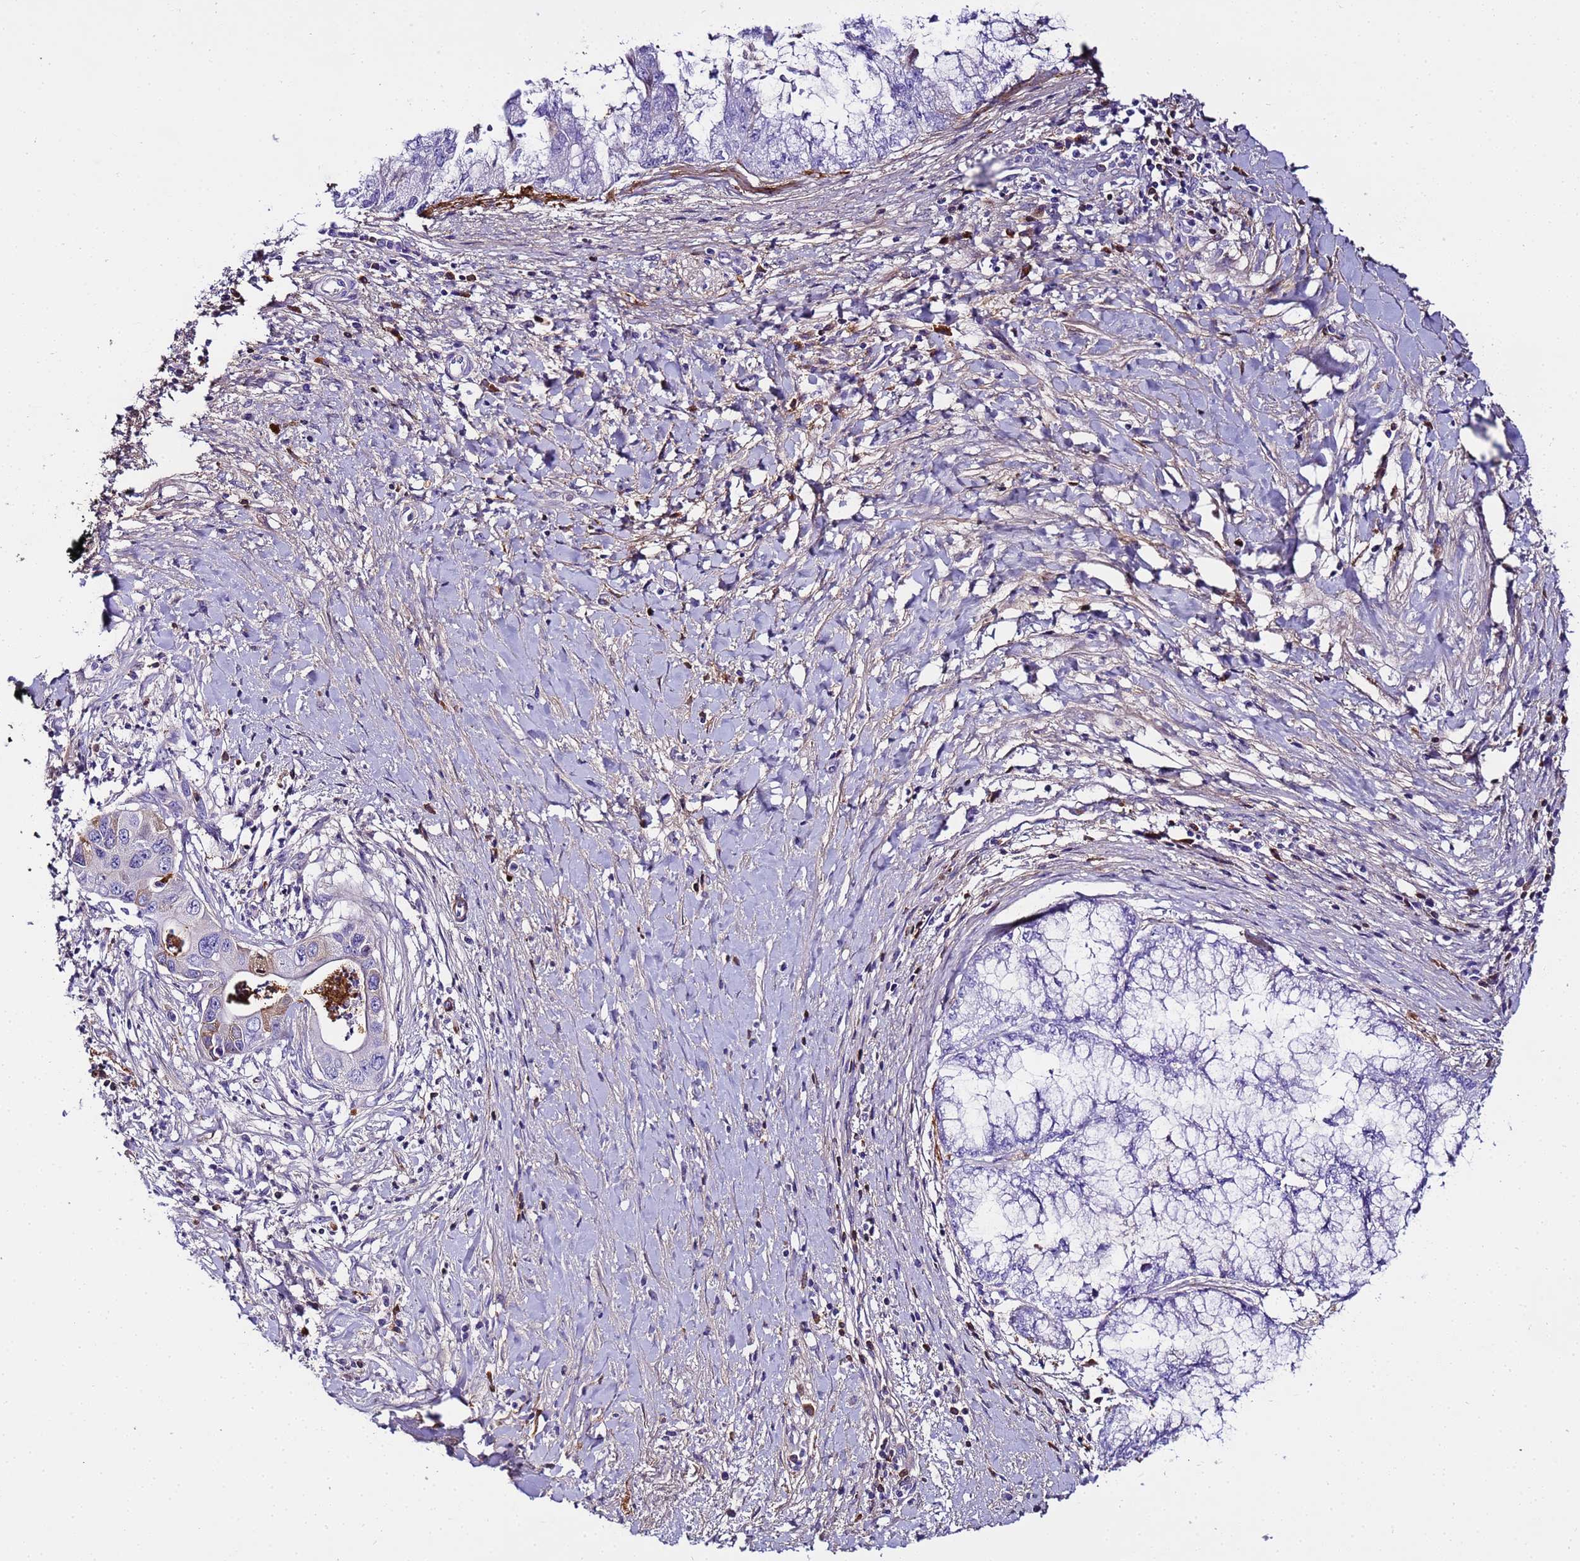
{"staining": {"intensity": "negative", "quantity": "none", "location": "none"}, "tissue": "pancreatic cancer", "cell_type": "Tumor cells", "image_type": "cancer", "snomed": [{"axis": "morphology", "description": "Adenocarcinoma, NOS"}, {"axis": "topography", "description": "Pancreas"}], "caption": "High magnification brightfield microscopy of pancreatic cancer stained with DAB (brown) and counterstained with hematoxylin (blue): tumor cells show no significant positivity.", "gene": "CFHR2", "patient": {"sex": "male", "age": 73}}